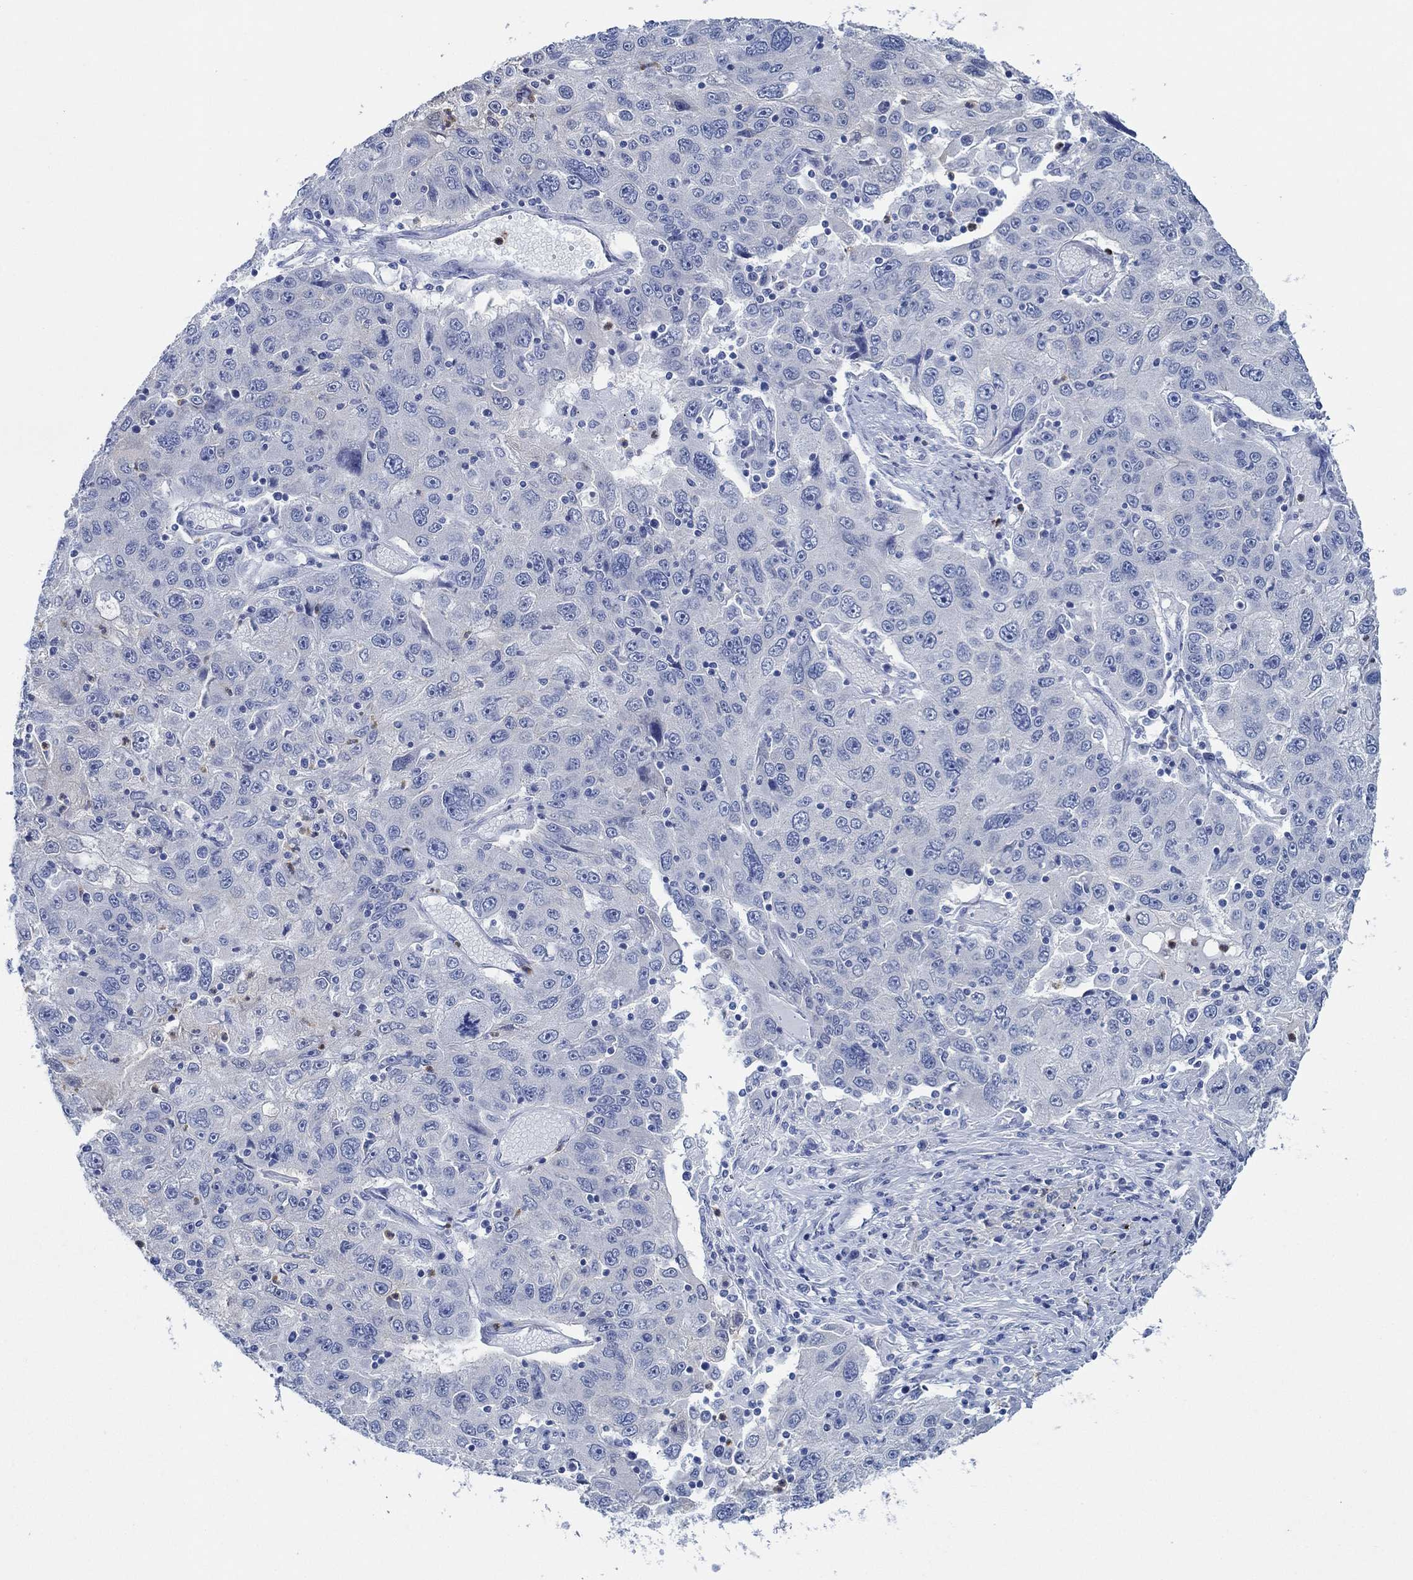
{"staining": {"intensity": "negative", "quantity": "none", "location": "none"}, "tissue": "stomach cancer", "cell_type": "Tumor cells", "image_type": "cancer", "snomed": [{"axis": "morphology", "description": "Adenocarcinoma, NOS"}, {"axis": "topography", "description": "Stomach"}], "caption": "High magnification brightfield microscopy of stomach cancer (adenocarcinoma) stained with DAB (3,3'-diaminobenzidine) (brown) and counterstained with hematoxylin (blue): tumor cells show no significant staining.", "gene": "ZNF671", "patient": {"sex": "male", "age": 56}}